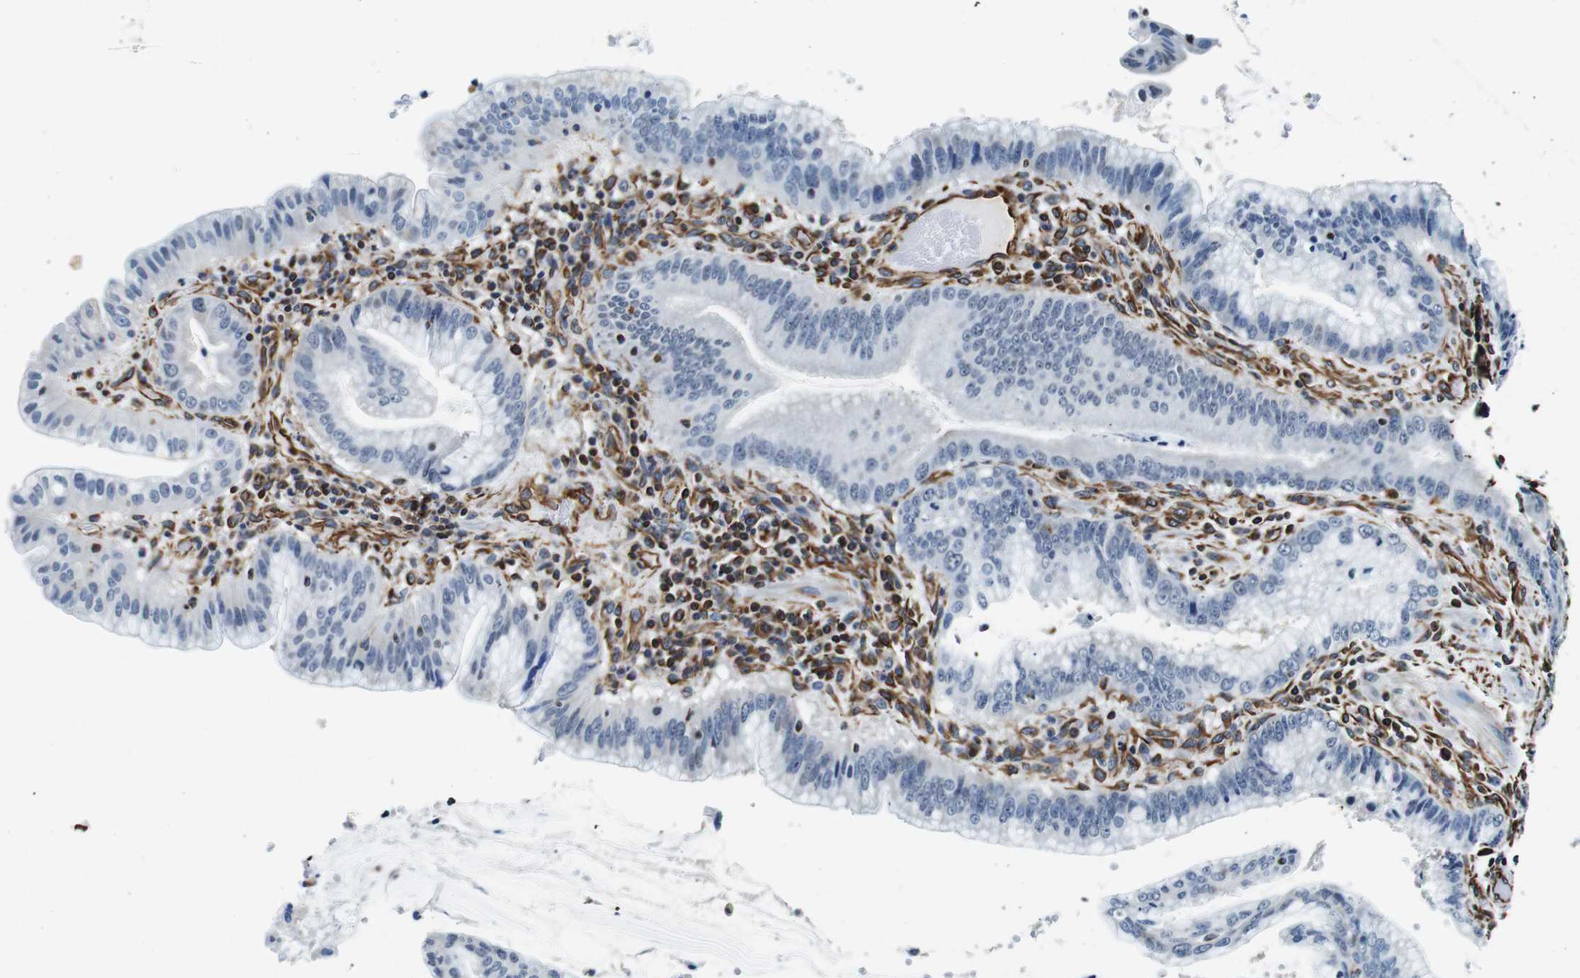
{"staining": {"intensity": "negative", "quantity": "none", "location": "none"}, "tissue": "pancreatic cancer", "cell_type": "Tumor cells", "image_type": "cancer", "snomed": [{"axis": "morphology", "description": "Adenocarcinoma, NOS"}, {"axis": "topography", "description": "Pancreas"}], "caption": "Immunohistochemistry (IHC) of pancreatic cancer reveals no positivity in tumor cells.", "gene": "GJE1", "patient": {"sex": "female", "age": 64}}